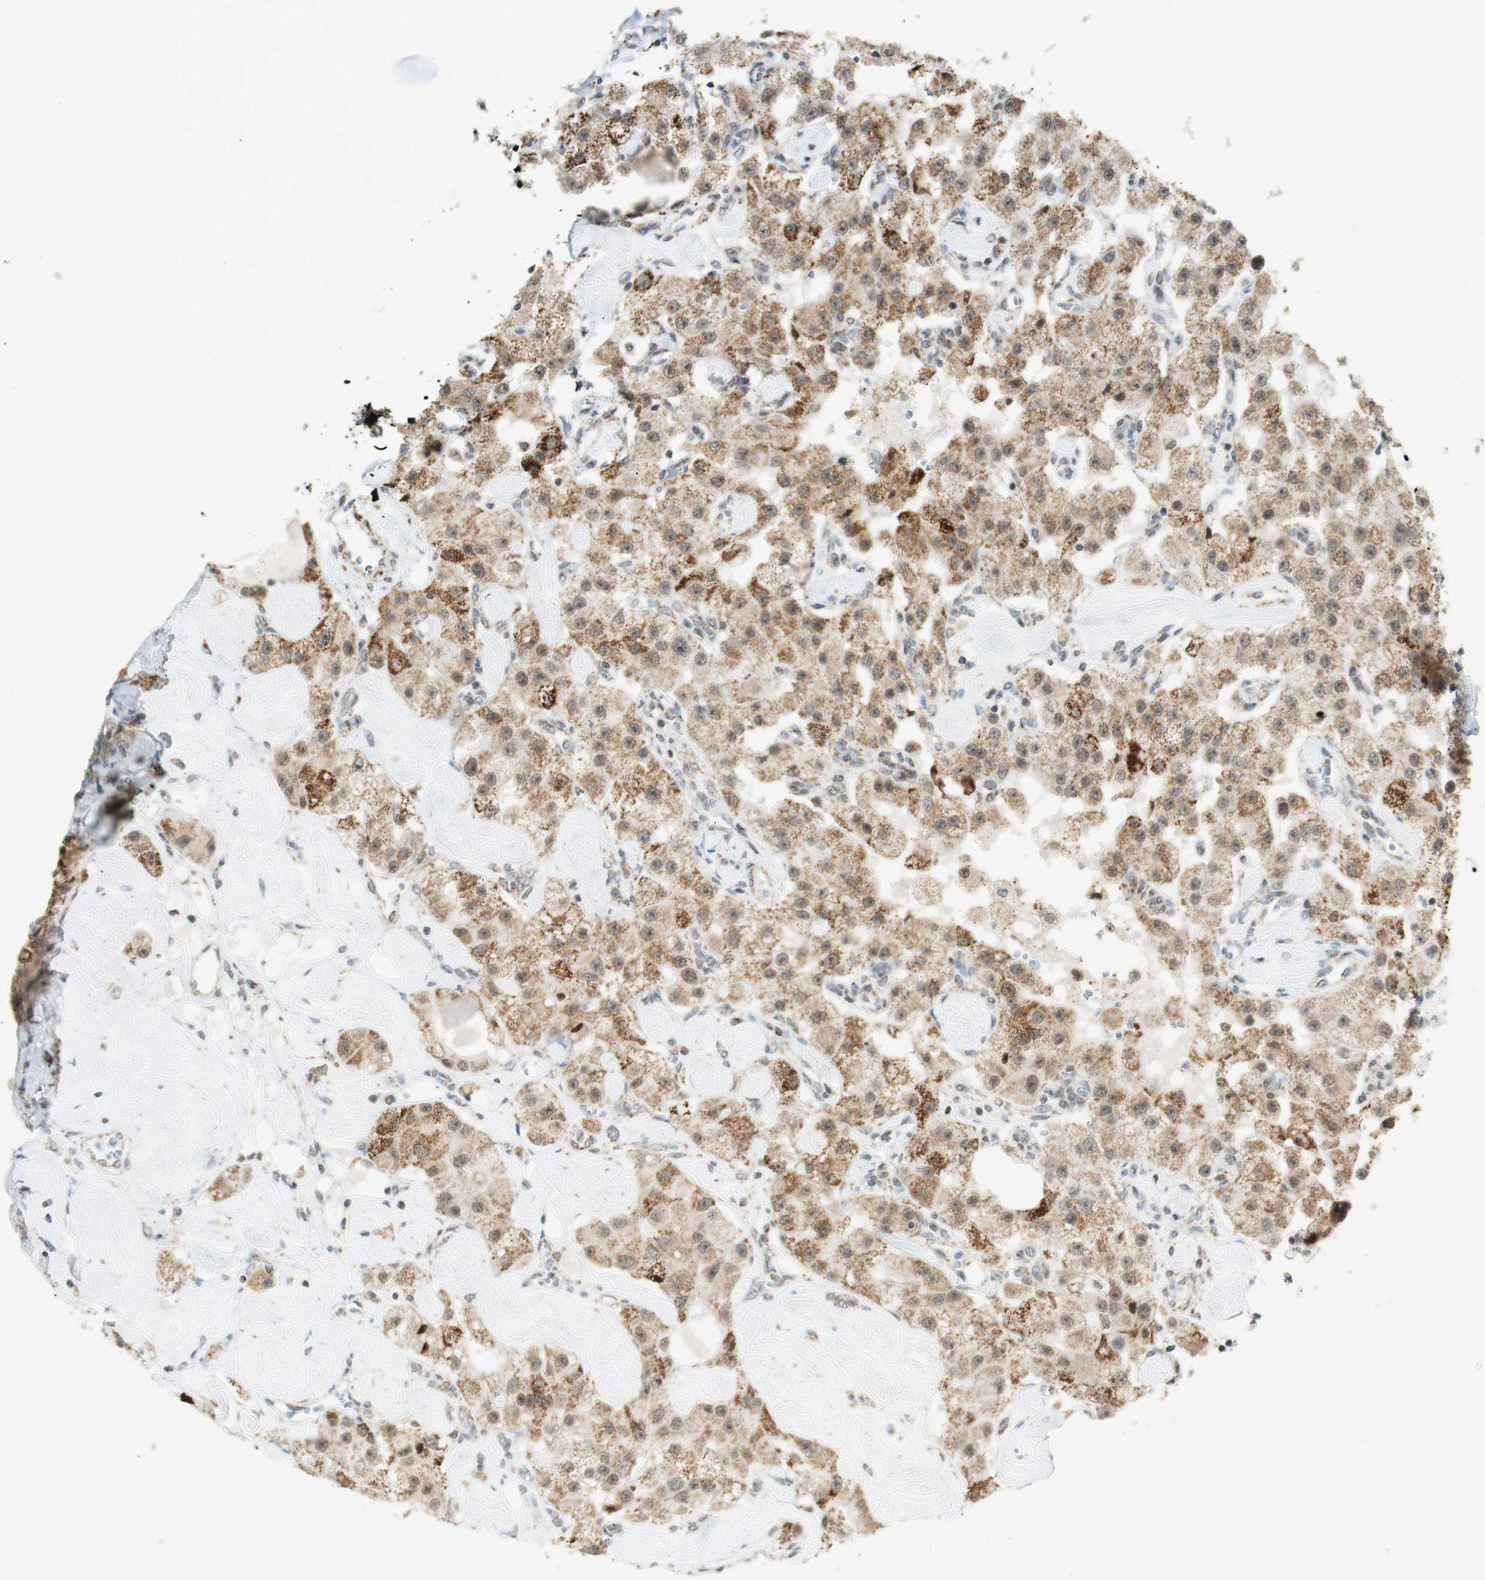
{"staining": {"intensity": "moderate", "quantity": ">75%", "location": "cytoplasmic/membranous,nuclear"}, "tissue": "carcinoid", "cell_type": "Tumor cells", "image_type": "cancer", "snomed": [{"axis": "morphology", "description": "Carcinoid, malignant, NOS"}, {"axis": "topography", "description": "Pancreas"}], "caption": "This micrograph displays immunohistochemistry staining of human carcinoid (malignant), with medium moderate cytoplasmic/membranous and nuclear expression in about >75% of tumor cells.", "gene": "ZNF782", "patient": {"sex": "male", "age": 41}}